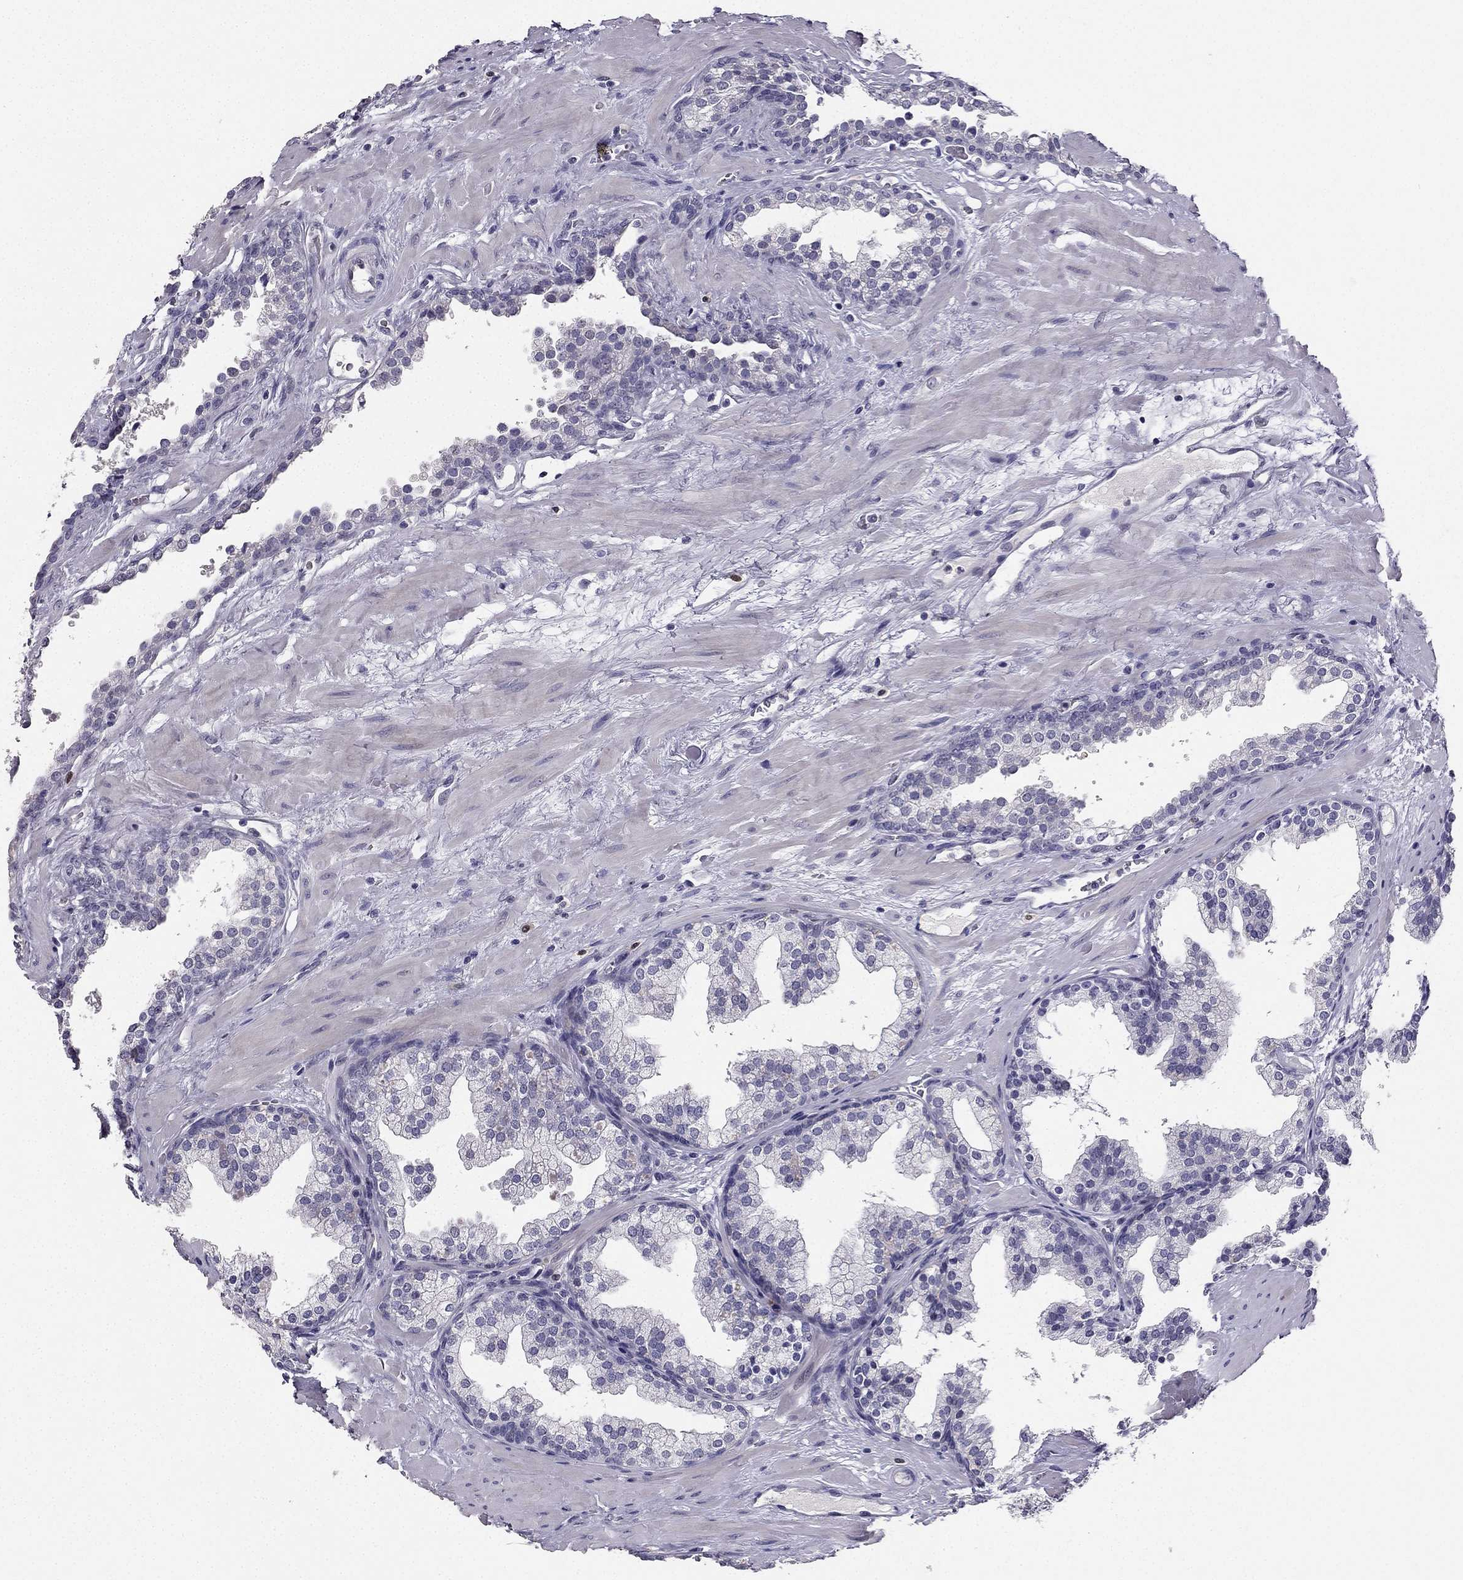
{"staining": {"intensity": "negative", "quantity": "none", "location": "none"}, "tissue": "prostate cancer", "cell_type": "Tumor cells", "image_type": "cancer", "snomed": [{"axis": "morphology", "description": "Adenocarcinoma, NOS"}, {"axis": "topography", "description": "Prostate"}], "caption": "A histopathology image of prostate adenocarcinoma stained for a protein displays no brown staining in tumor cells.", "gene": "CALB2", "patient": {"sex": "male", "age": 66}}